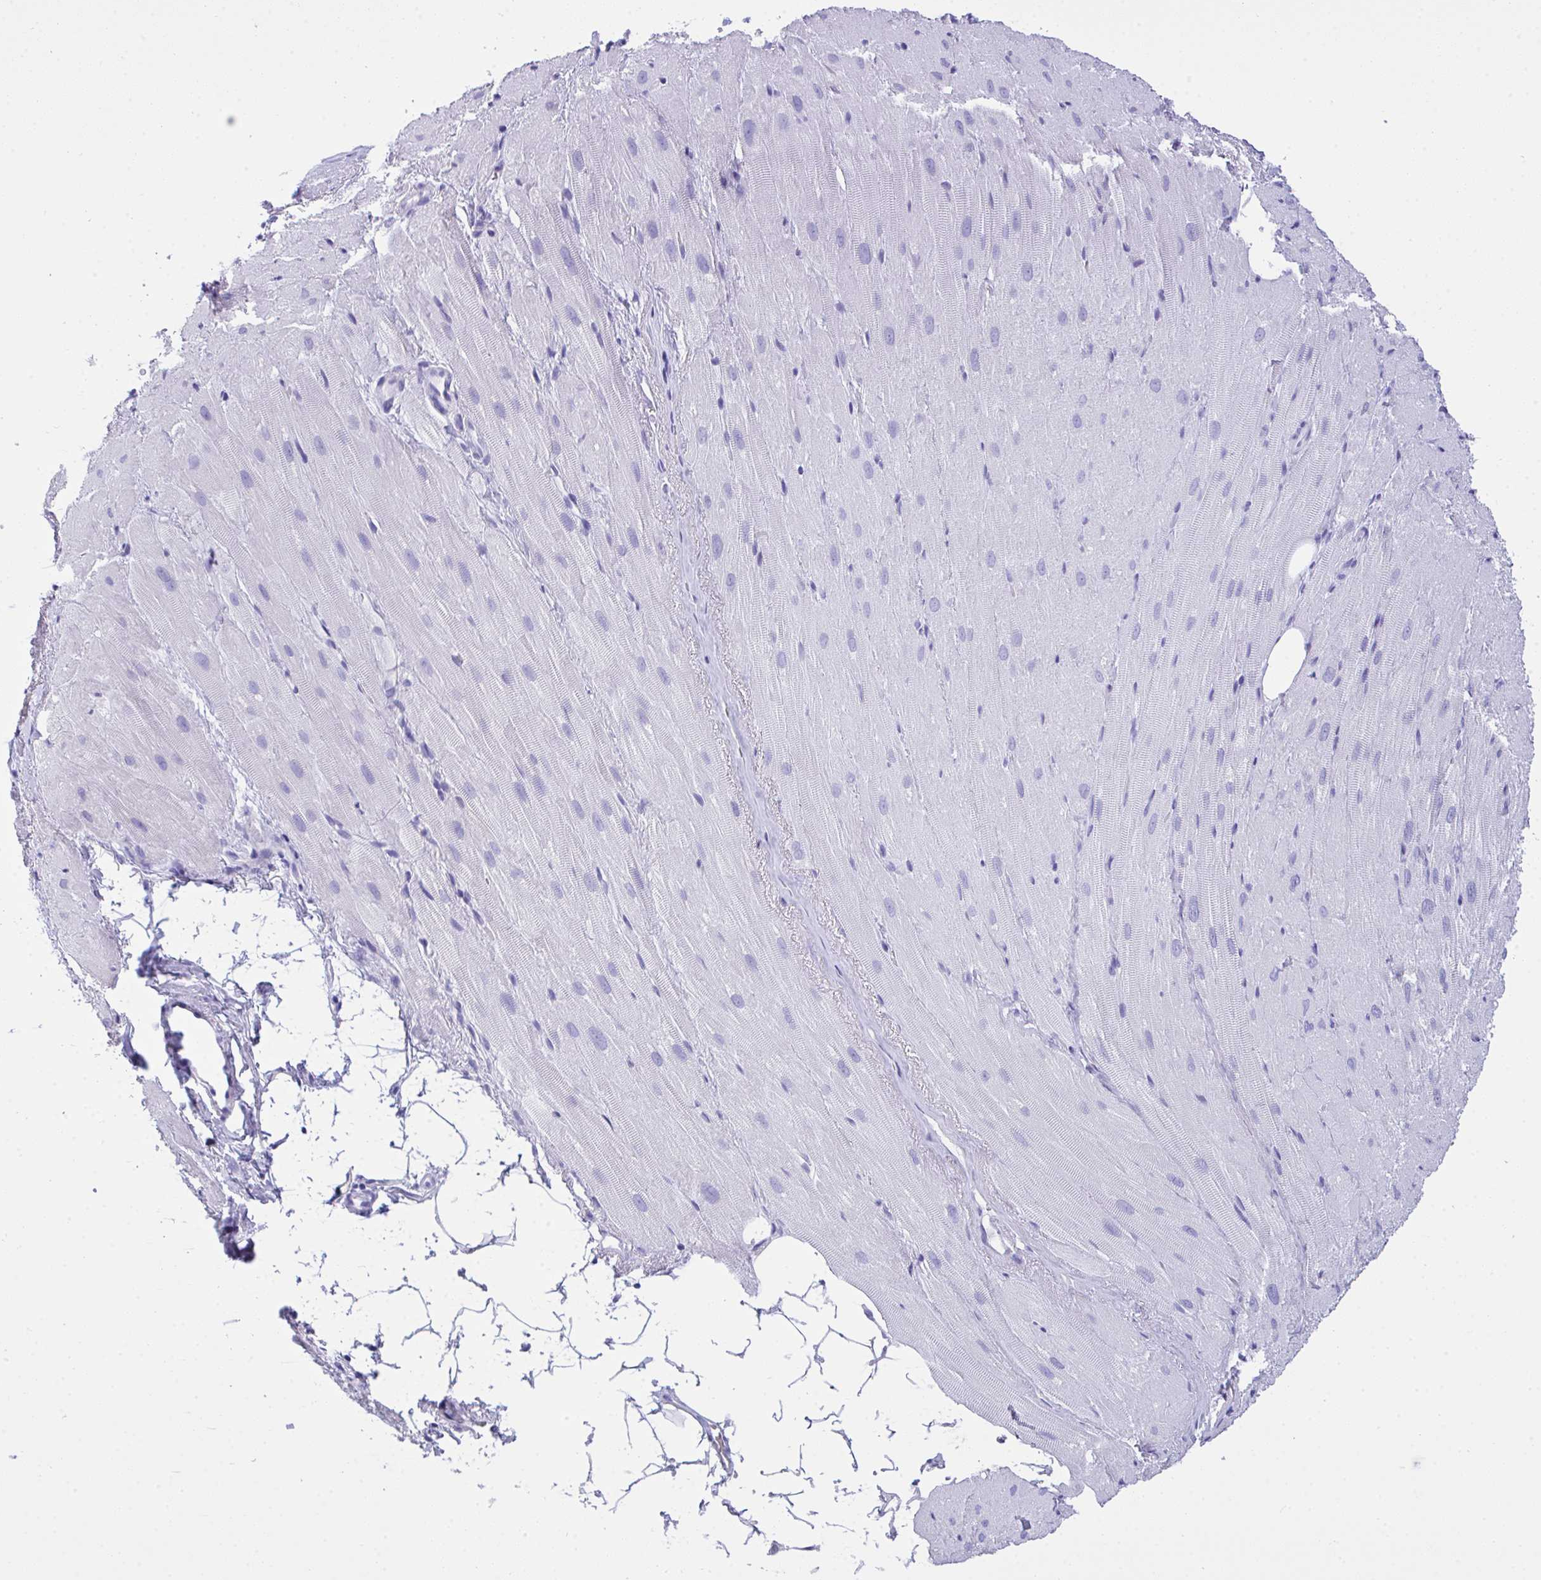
{"staining": {"intensity": "negative", "quantity": "none", "location": "none"}, "tissue": "heart muscle", "cell_type": "Cardiomyocytes", "image_type": "normal", "snomed": [{"axis": "morphology", "description": "Normal tissue, NOS"}, {"axis": "topography", "description": "Heart"}], "caption": "Protein analysis of unremarkable heart muscle displays no significant positivity in cardiomyocytes. Nuclei are stained in blue.", "gene": "AKR1D1", "patient": {"sex": "male", "age": 62}}